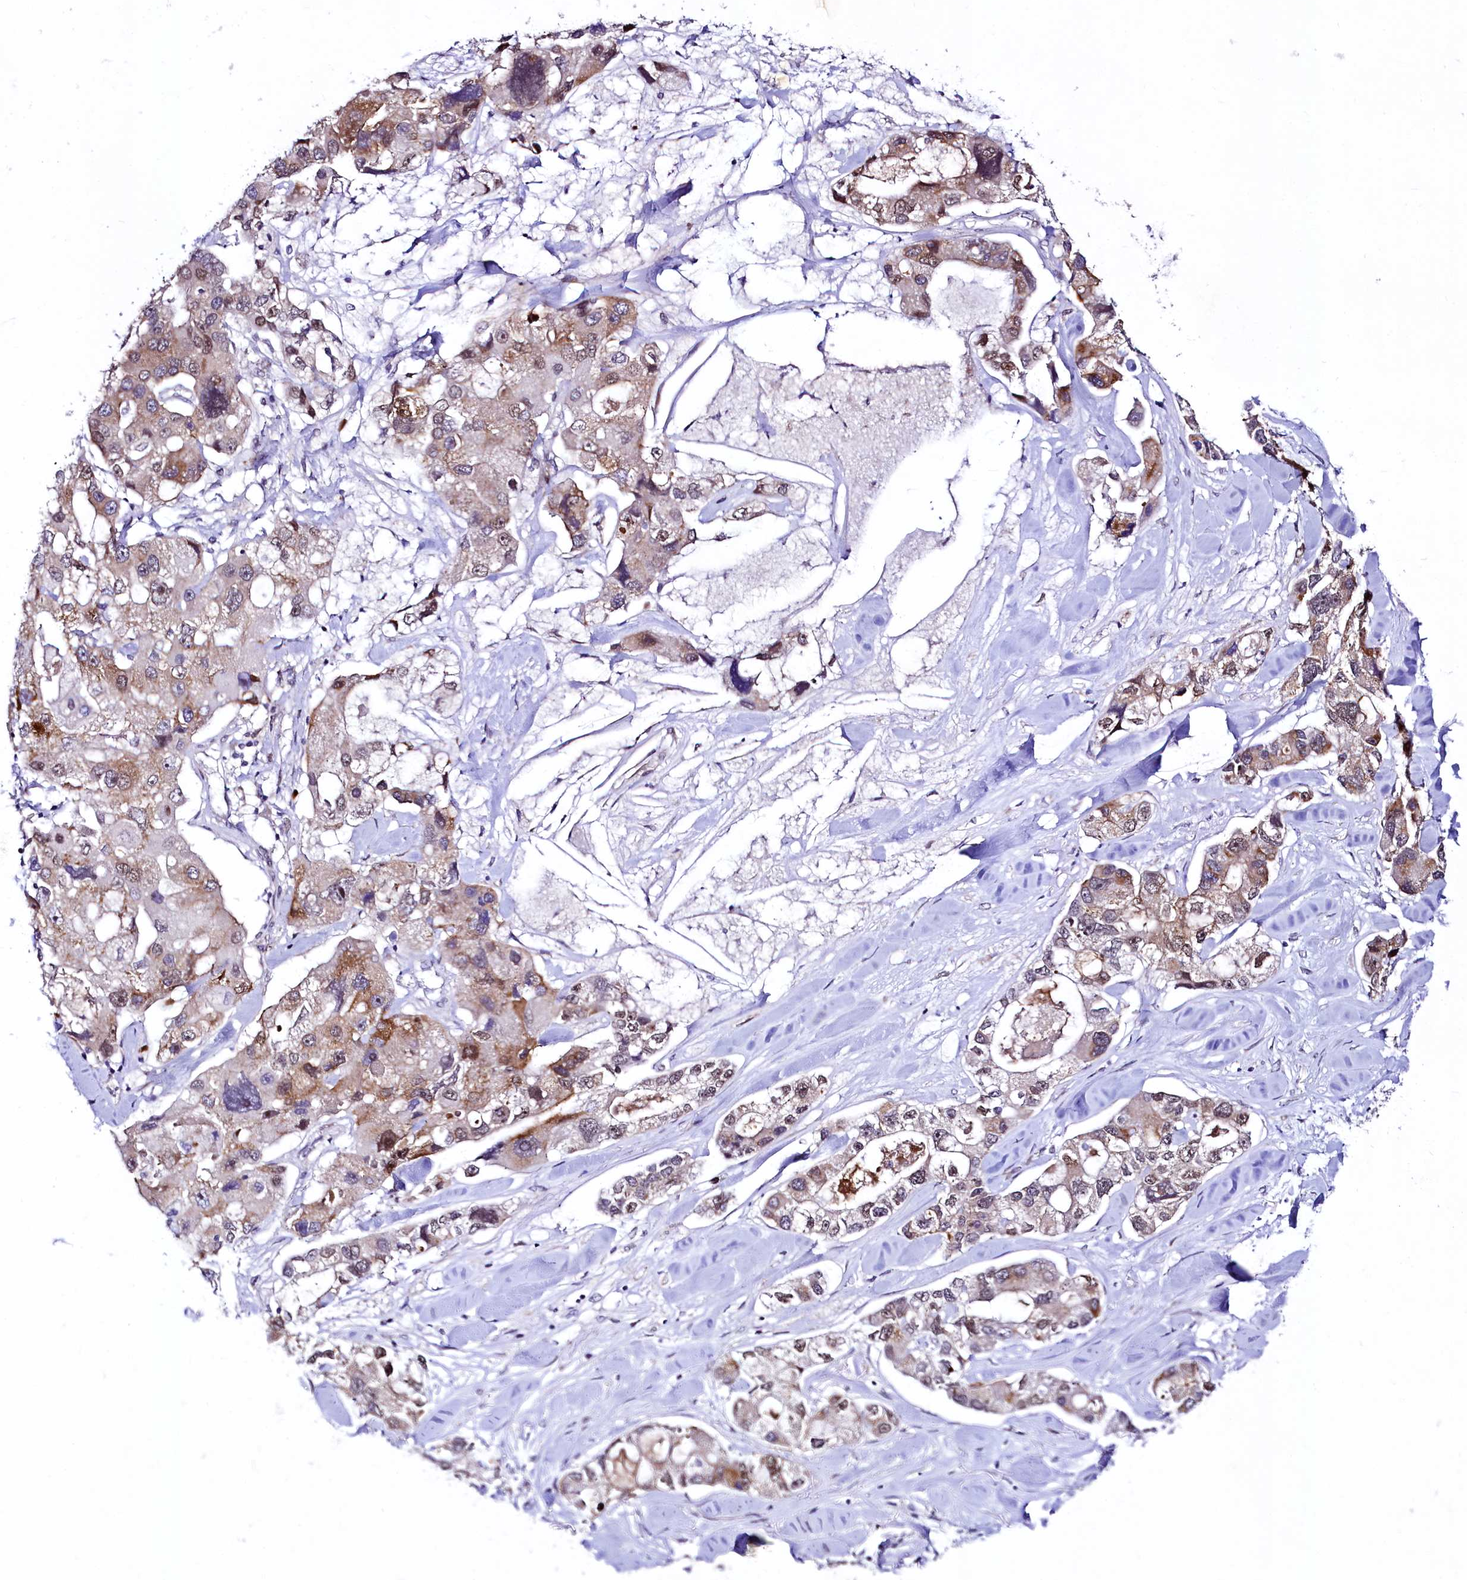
{"staining": {"intensity": "moderate", "quantity": "25%-75%", "location": "cytoplasmic/membranous,nuclear"}, "tissue": "lung cancer", "cell_type": "Tumor cells", "image_type": "cancer", "snomed": [{"axis": "morphology", "description": "Adenocarcinoma, NOS"}, {"axis": "topography", "description": "Lung"}], "caption": "Tumor cells show moderate cytoplasmic/membranous and nuclear expression in approximately 25%-75% of cells in lung adenocarcinoma.", "gene": "LEUTX", "patient": {"sex": "female", "age": 54}}